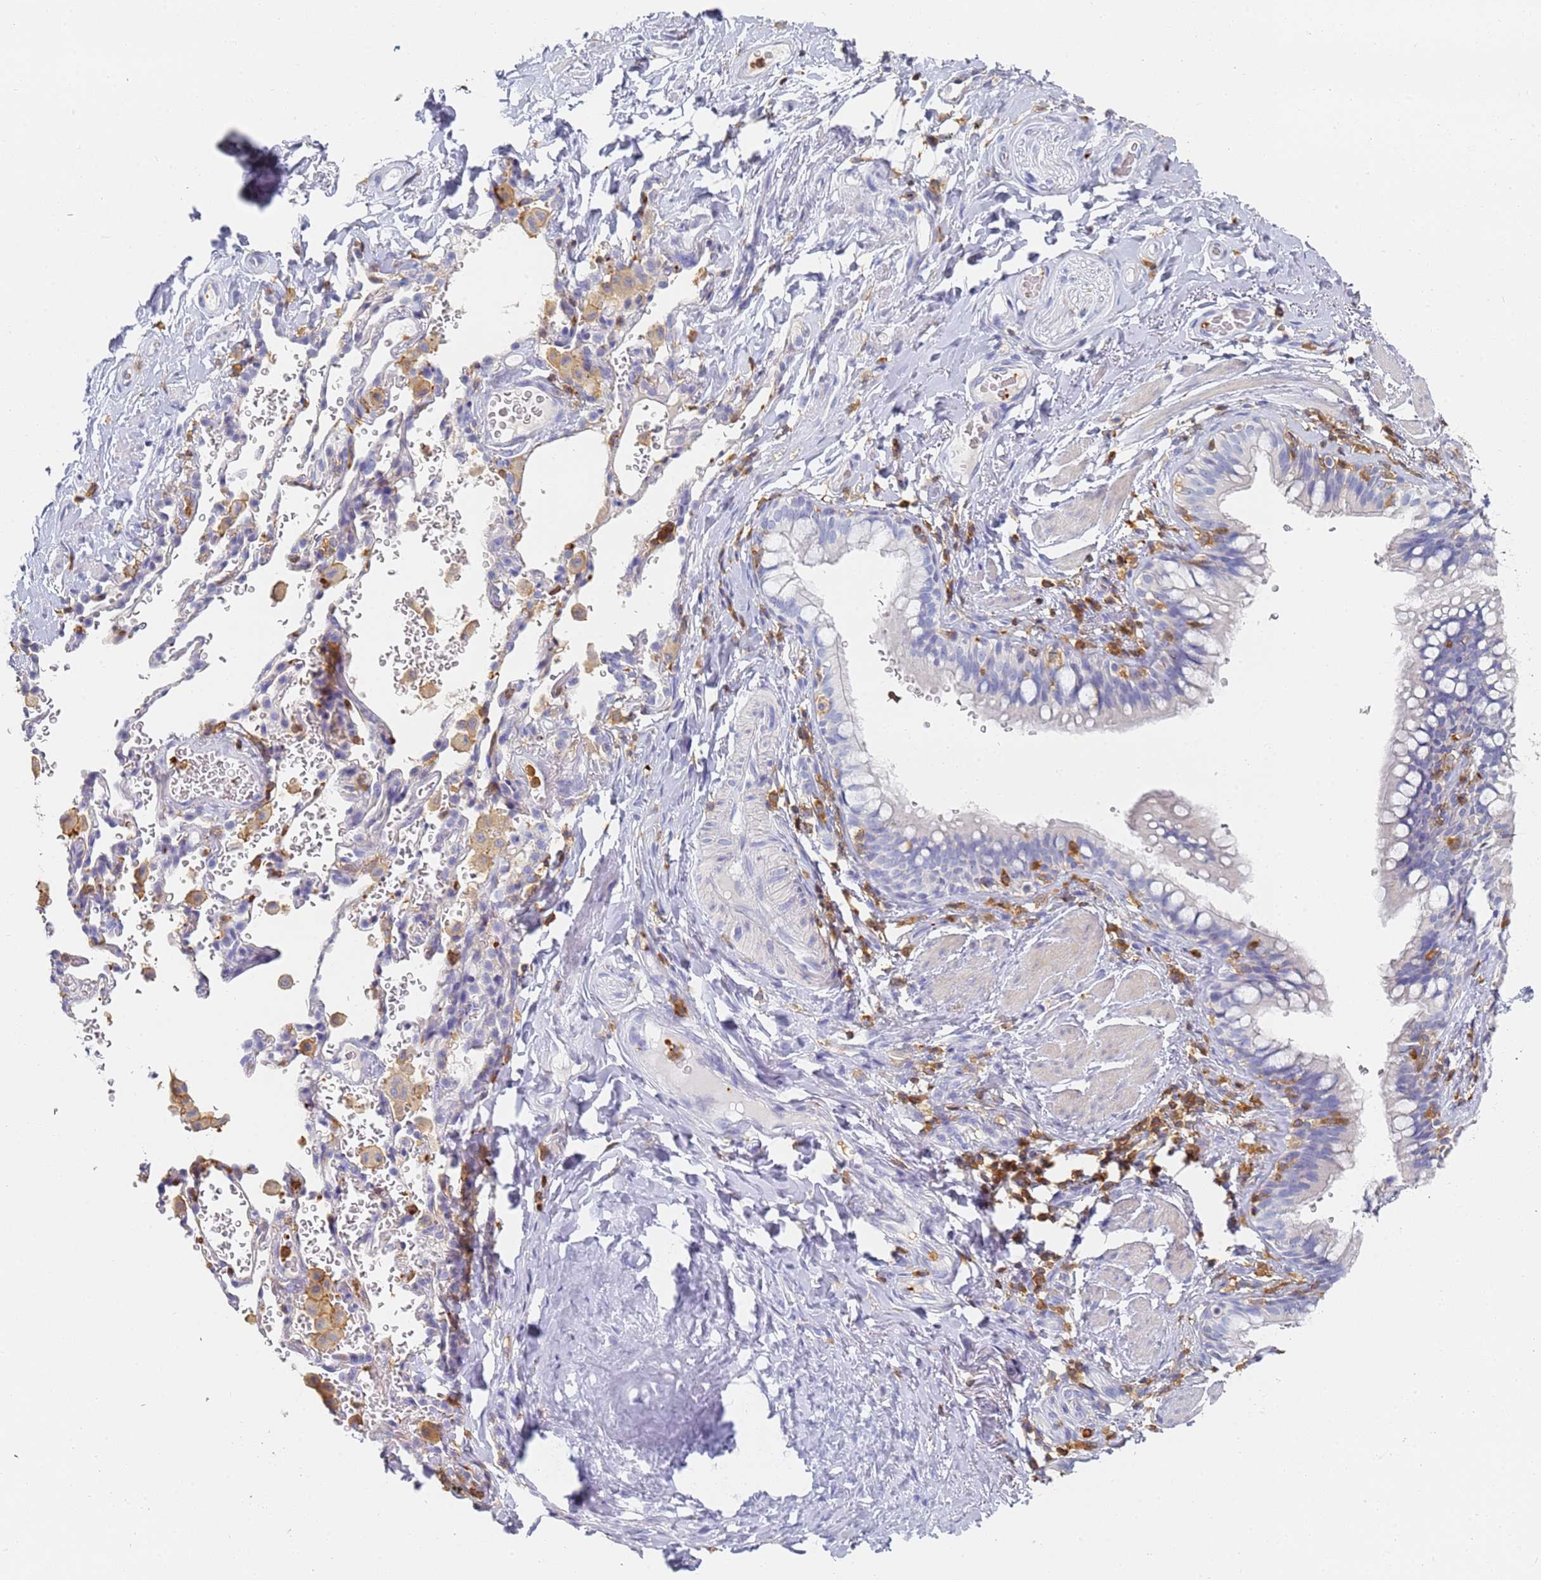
{"staining": {"intensity": "negative", "quantity": "none", "location": "none"}, "tissue": "bronchus", "cell_type": "Respiratory epithelial cells", "image_type": "normal", "snomed": [{"axis": "morphology", "description": "Normal tissue, NOS"}, {"axis": "topography", "description": "Cartilage tissue"}, {"axis": "topography", "description": "Bronchus"}], "caption": "This is an immunohistochemistry photomicrograph of unremarkable bronchus. There is no expression in respiratory epithelial cells.", "gene": "BIN2", "patient": {"sex": "female", "age": 36}}